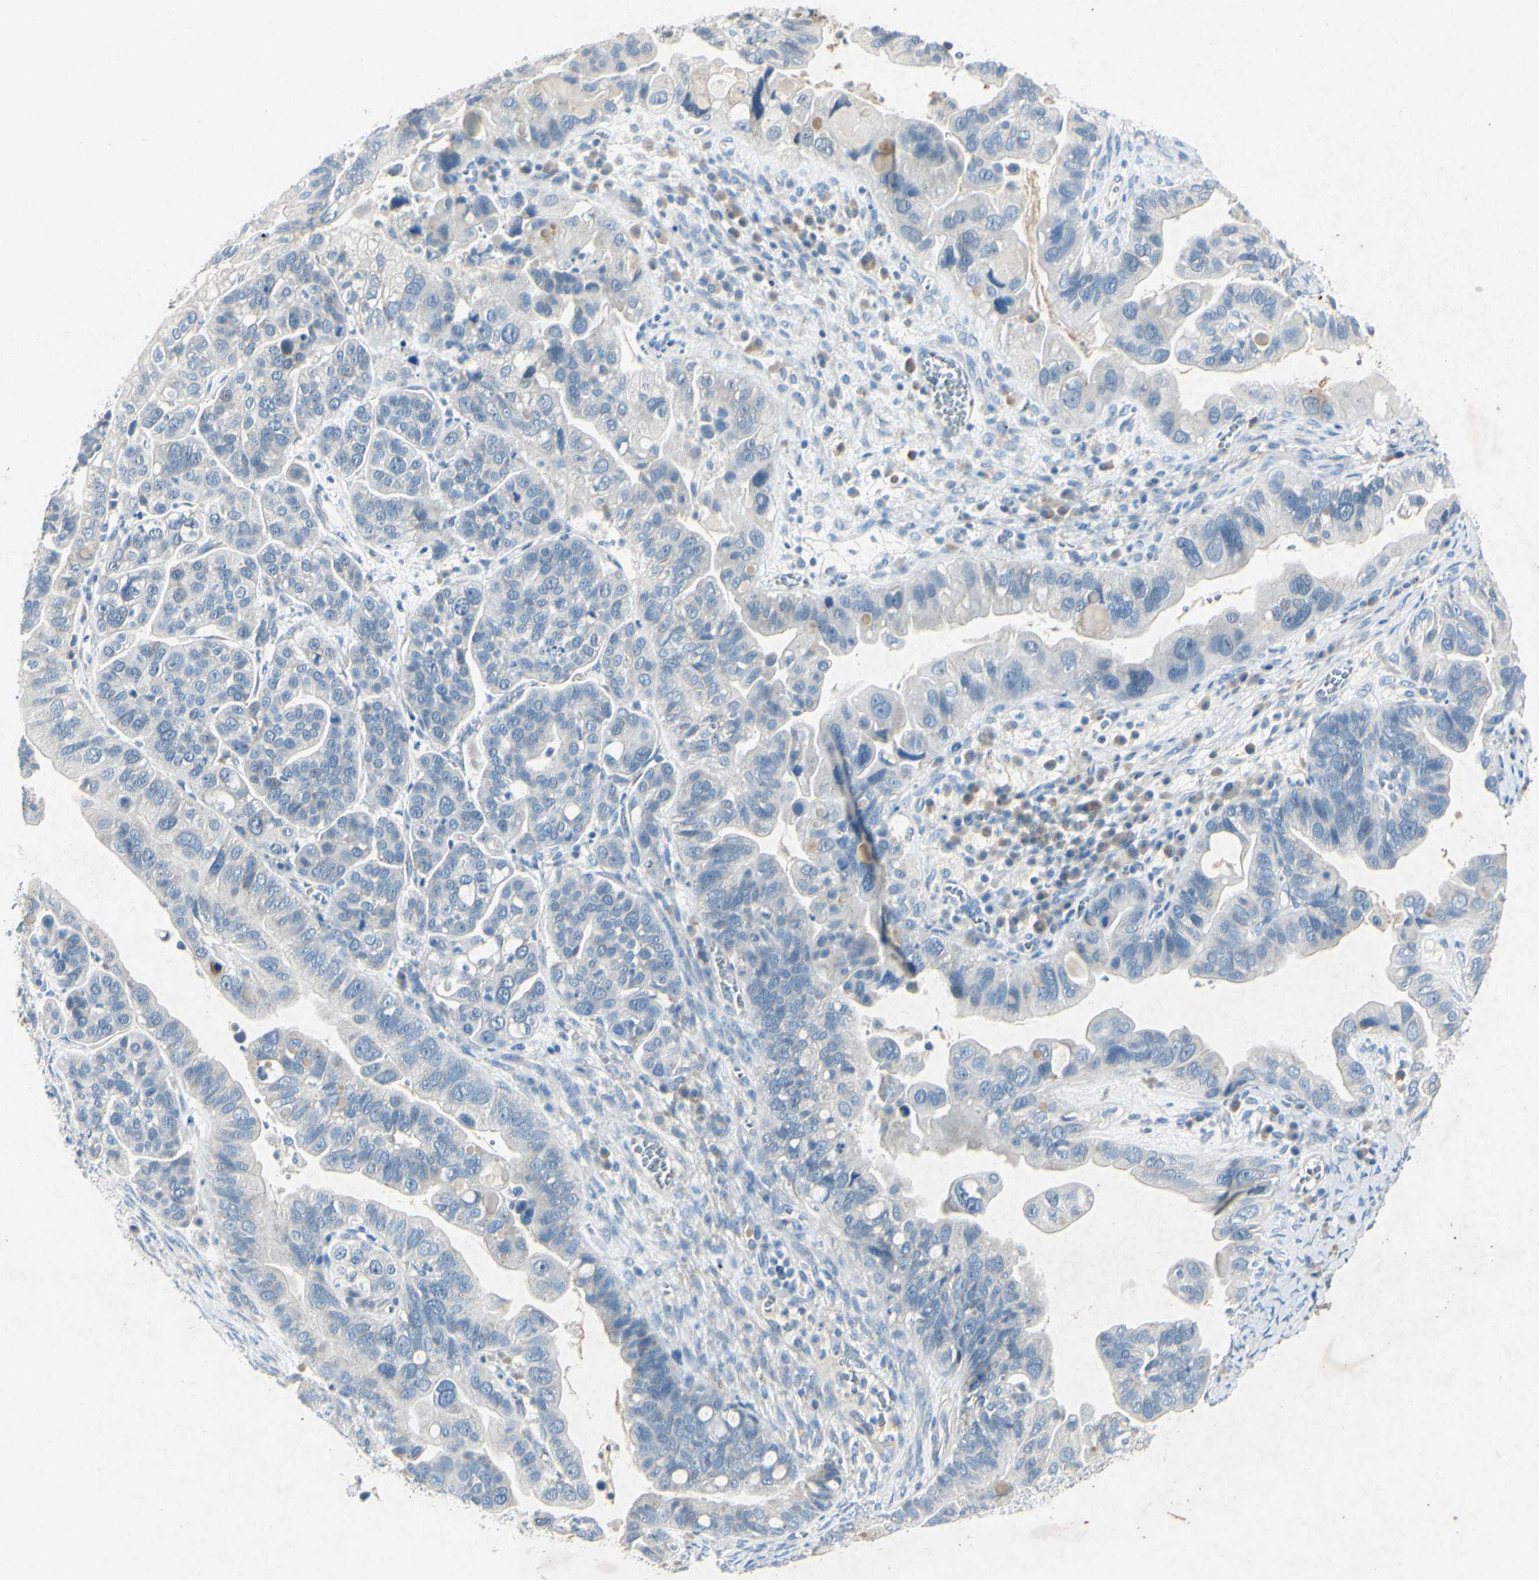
{"staining": {"intensity": "negative", "quantity": "none", "location": "none"}, "tissue": "ovarian cancer", "cell_type": "Tumor cells", "image_type": "cancer", "snomed": [{"axis": "morphology", "description": "Cystadenocarcinoma, serous, NOS"}, {"axis": "topography", "description": "Ovary"}], "caption": "Immunohistochemistry (IHC) of human ovarian cancer (serous cystadenocarcinoma) exhibits no staining in tumor cells.", "gene": "SNAP91", "patient": {"sex": "female", "age": 56}}